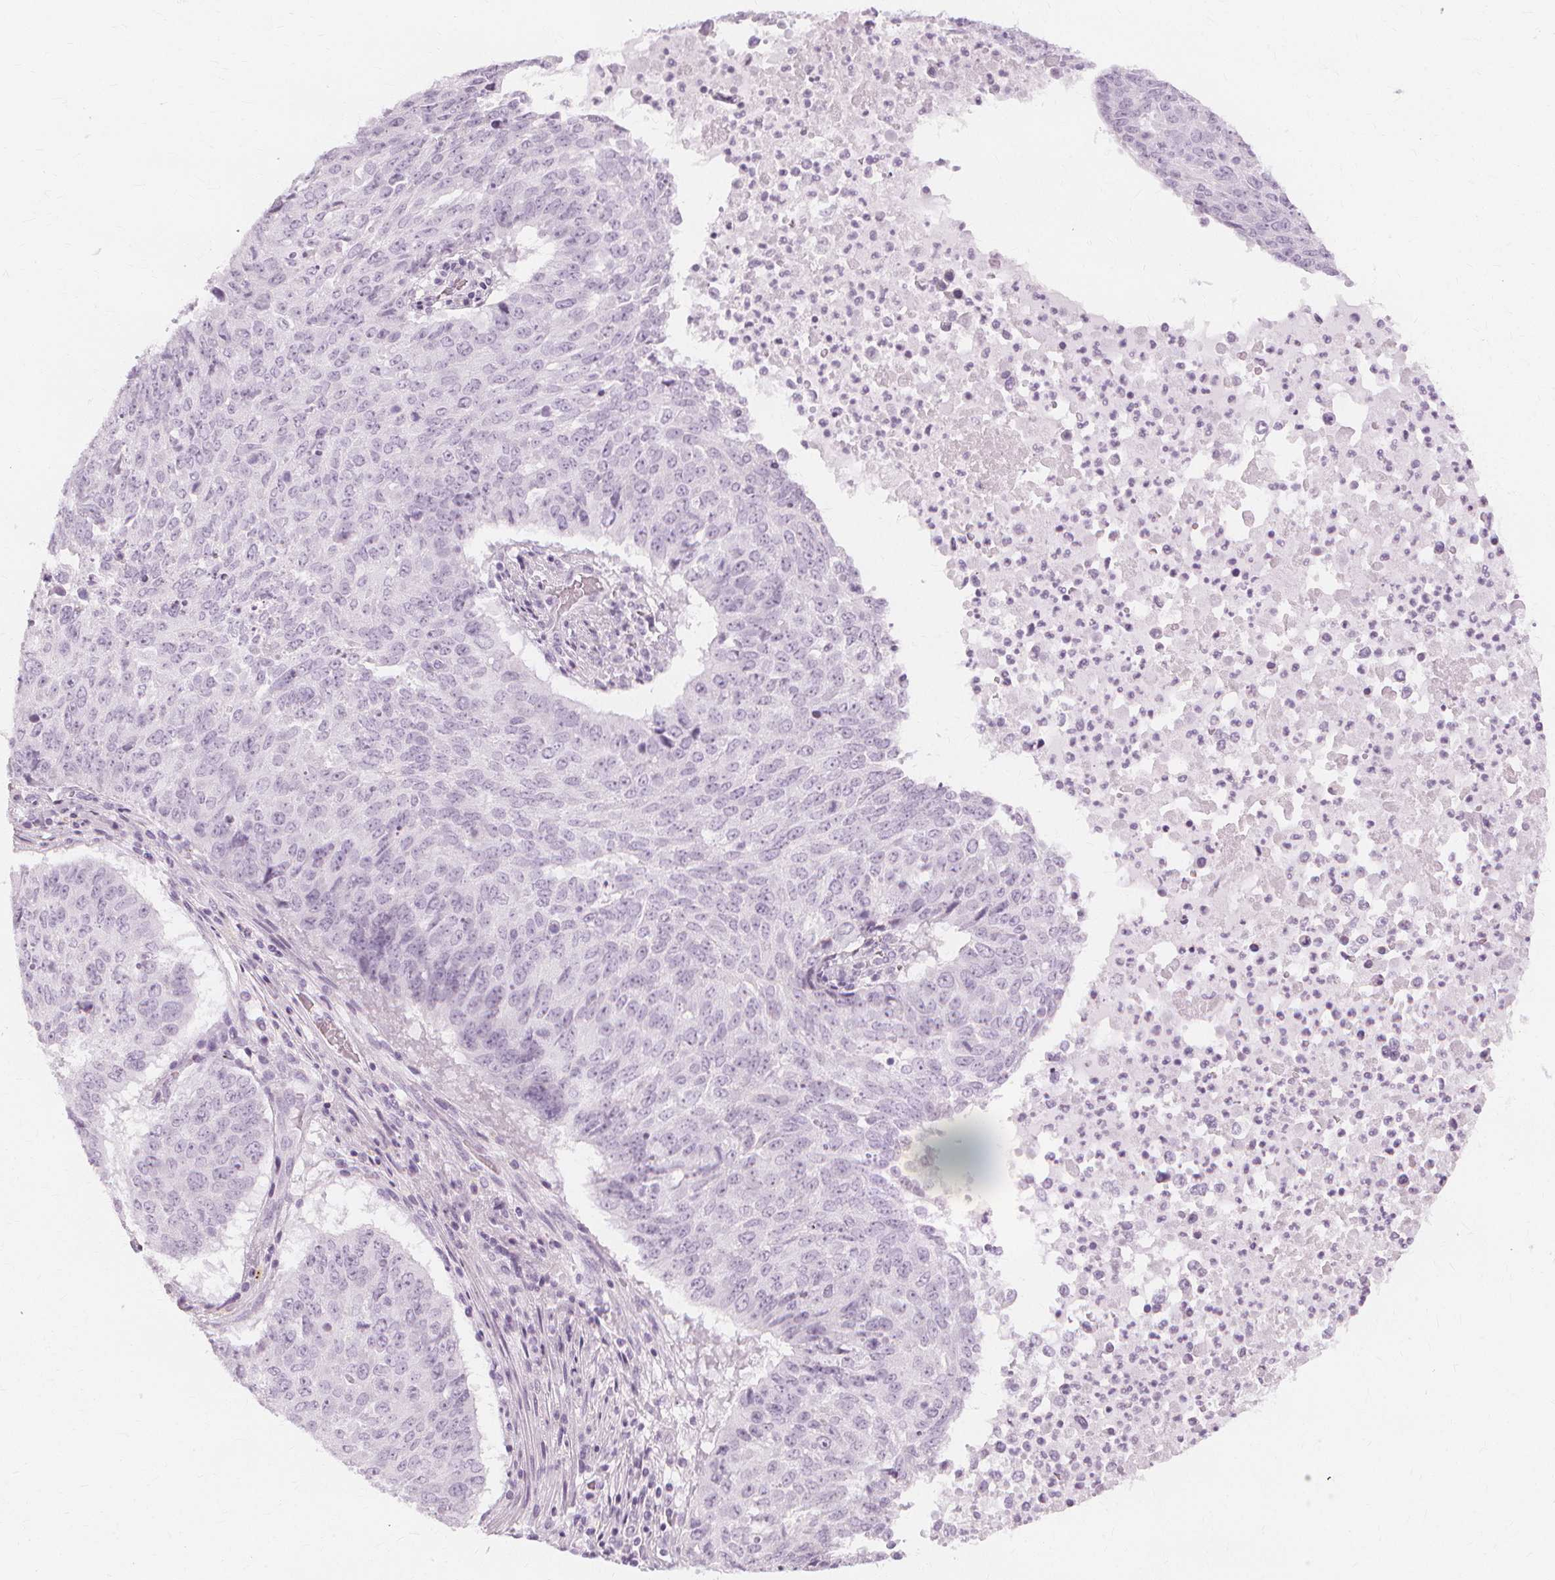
{"staining": {"intensity": "negative", "quantity": "none", "location": "none"}, "tissue": "lung cancer", "cell_type": "Tumor cells", "image_type": "cancer", "snomed": [{"axis": "morphology", "description": "Normal tissue, NOS"}, {"axis": "morphology", "description": "Squamous cell carcinoma, NOS"}, {"axis": "topography", "description": "Bronchus"}, {"axis": "topography", "description": "Lung"}], "caption": "A histopathology image of squamous cell carcinoma (lung) stained for a protein exhibits no brown staining in tumor cells.", "gene": "TFF1", "patient": {"sex": "male", "age": 64}}